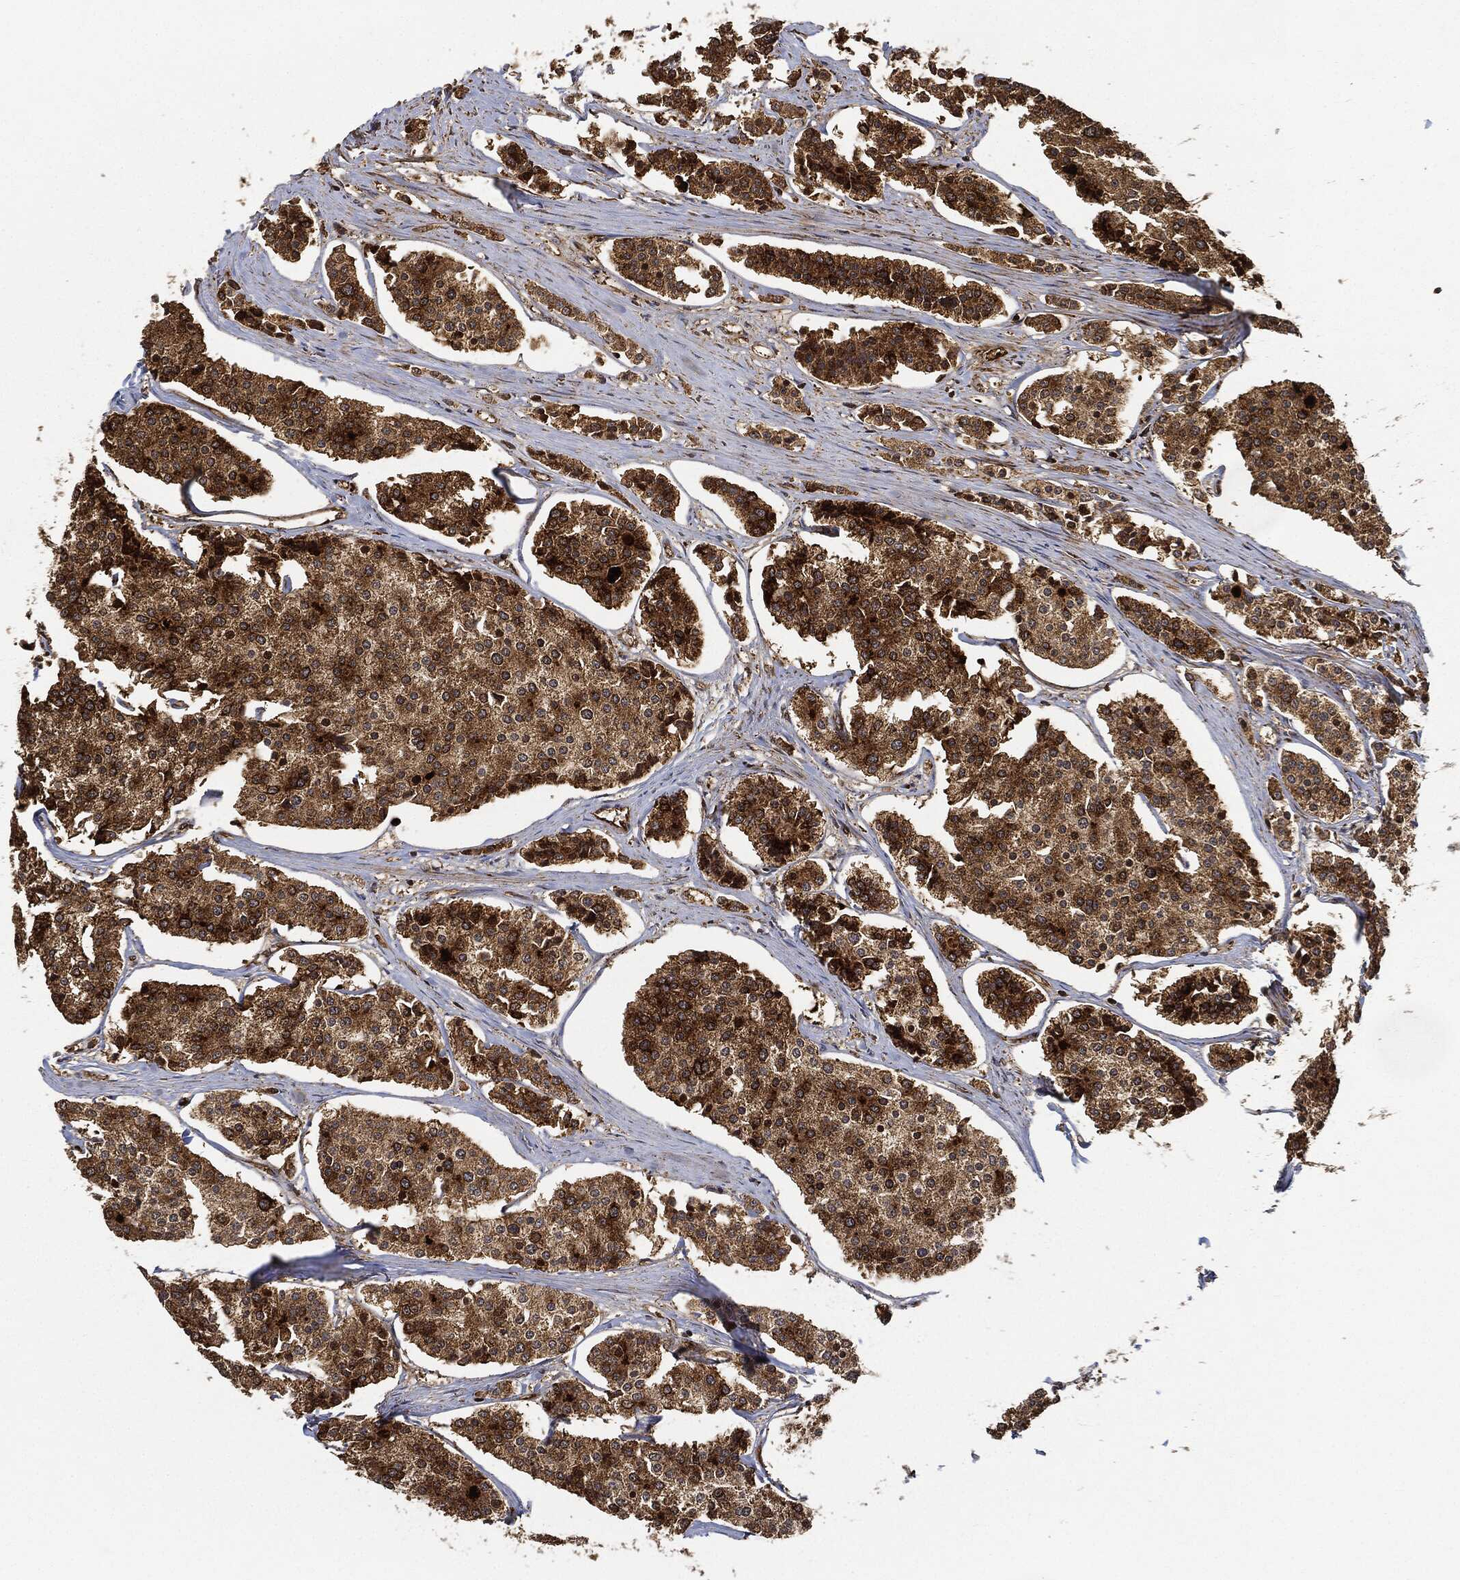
{"staining": {"intensity": "strong", "quantity": "25%-75%", "location": "cytoplasmic/membranous"}, "tissue": "carcinoid", "cell_type": "Tumor cells", "image_type": "cancer", "snomed": [{"axis": "morphology", "description": "Carcinoid, malignant, NOS"}, {"axis": "topography", "description": "Small intestine"}], "caption": "Protein staining demonstrates strong cytoplasmic/membranous positivity in about 25%-75% of tumor cells in malignant carcinoid. Nuclei are stained in blue.", "gene": "MAP3K3", "patient": {"sex": "female", "age": 65}}